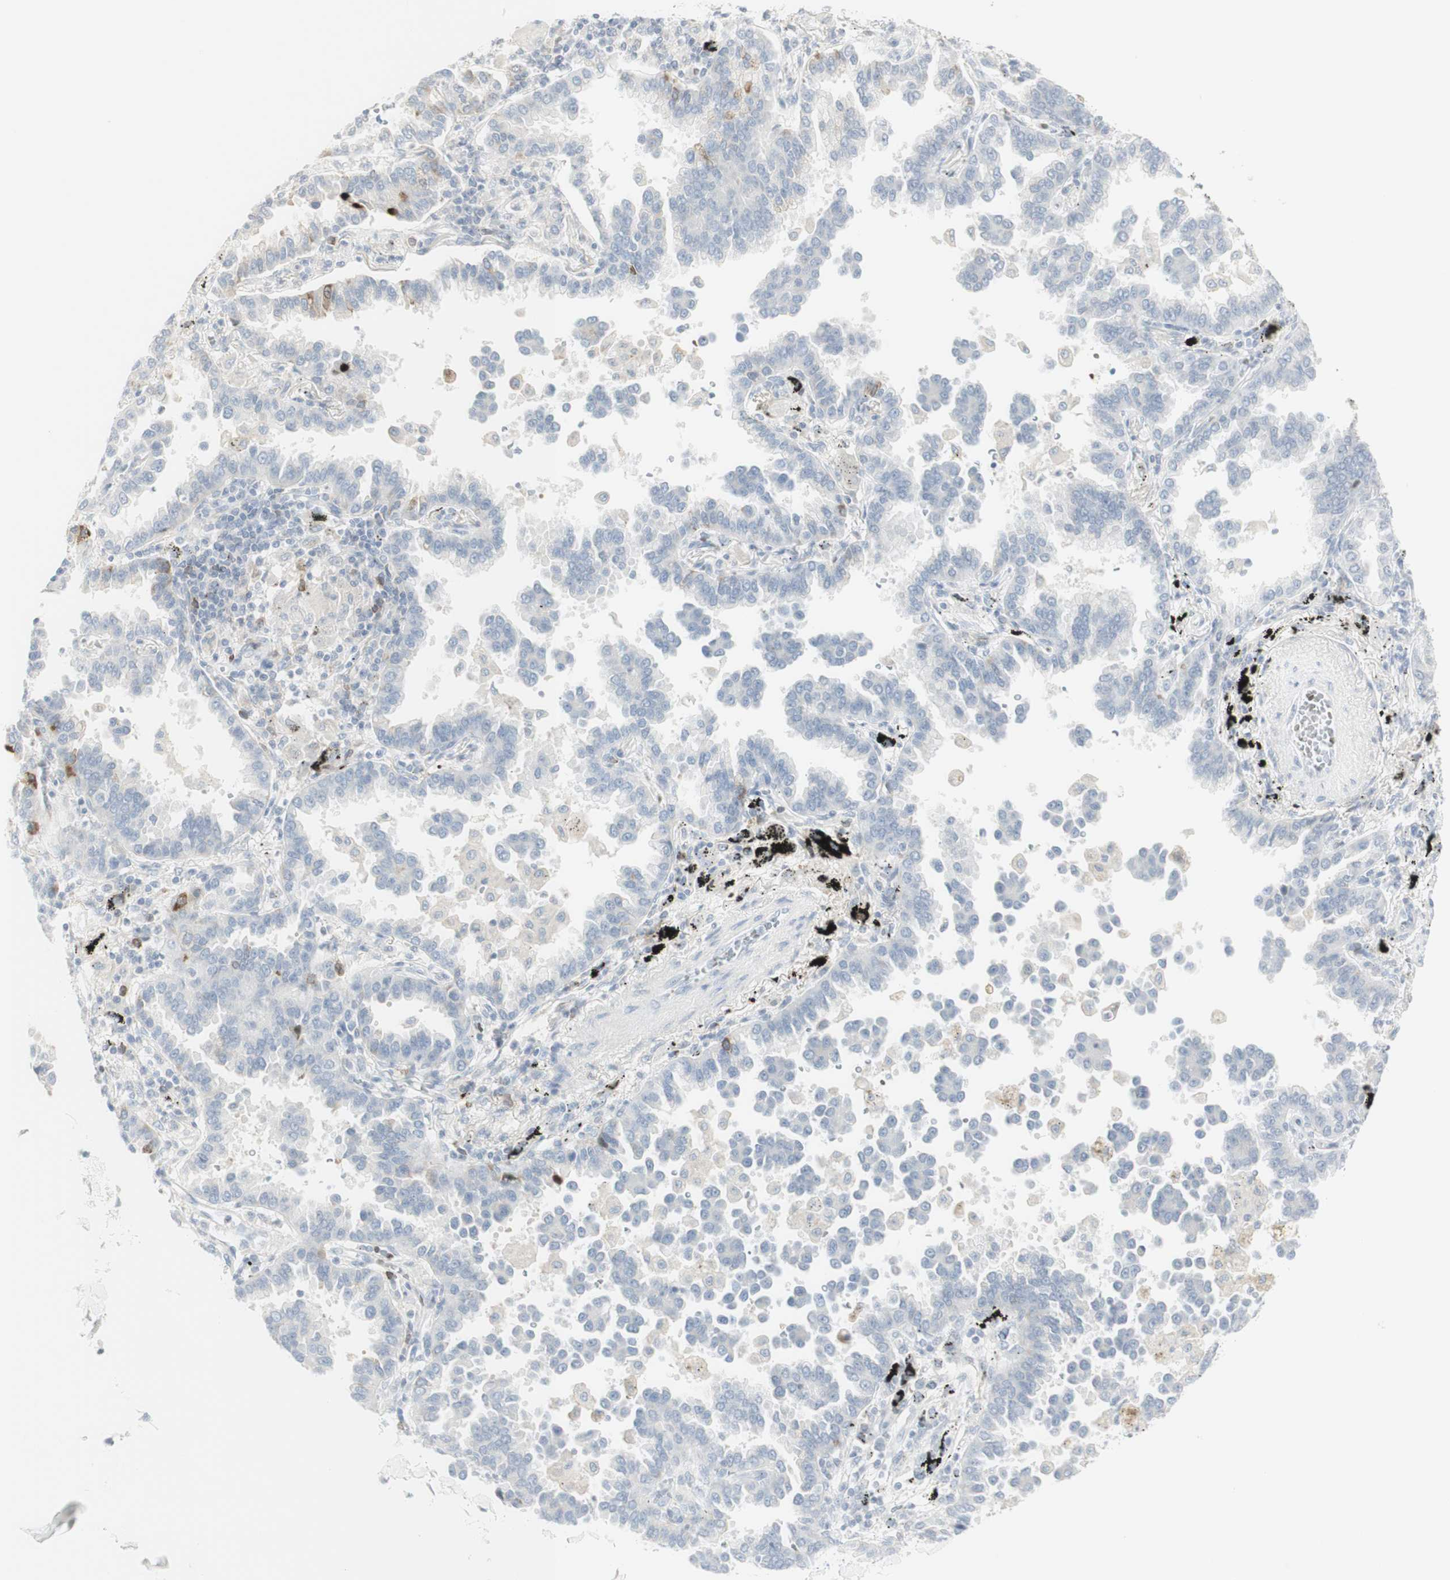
{"staining": {"intensity": "negative", "quantity": "none", "location": "none"}, "tissue": "lung cancer", "cell_type": "Tumor cells", "image_type": "cancer", "snomed": [{"axis": "morphology", "description": "Normal tissue, NOS"}, {"axis": "morphology", "description": "Adenocarcinoma, NOS"}, {"axis": "topography", "description": "Lung"}], "caption": "Photomicrograph shows no protein staining in tumor cells of lung cancer (adenocarcinoma) tissue.", "gene": "MDK", "patient": {"sex": "male", "age": 59}}